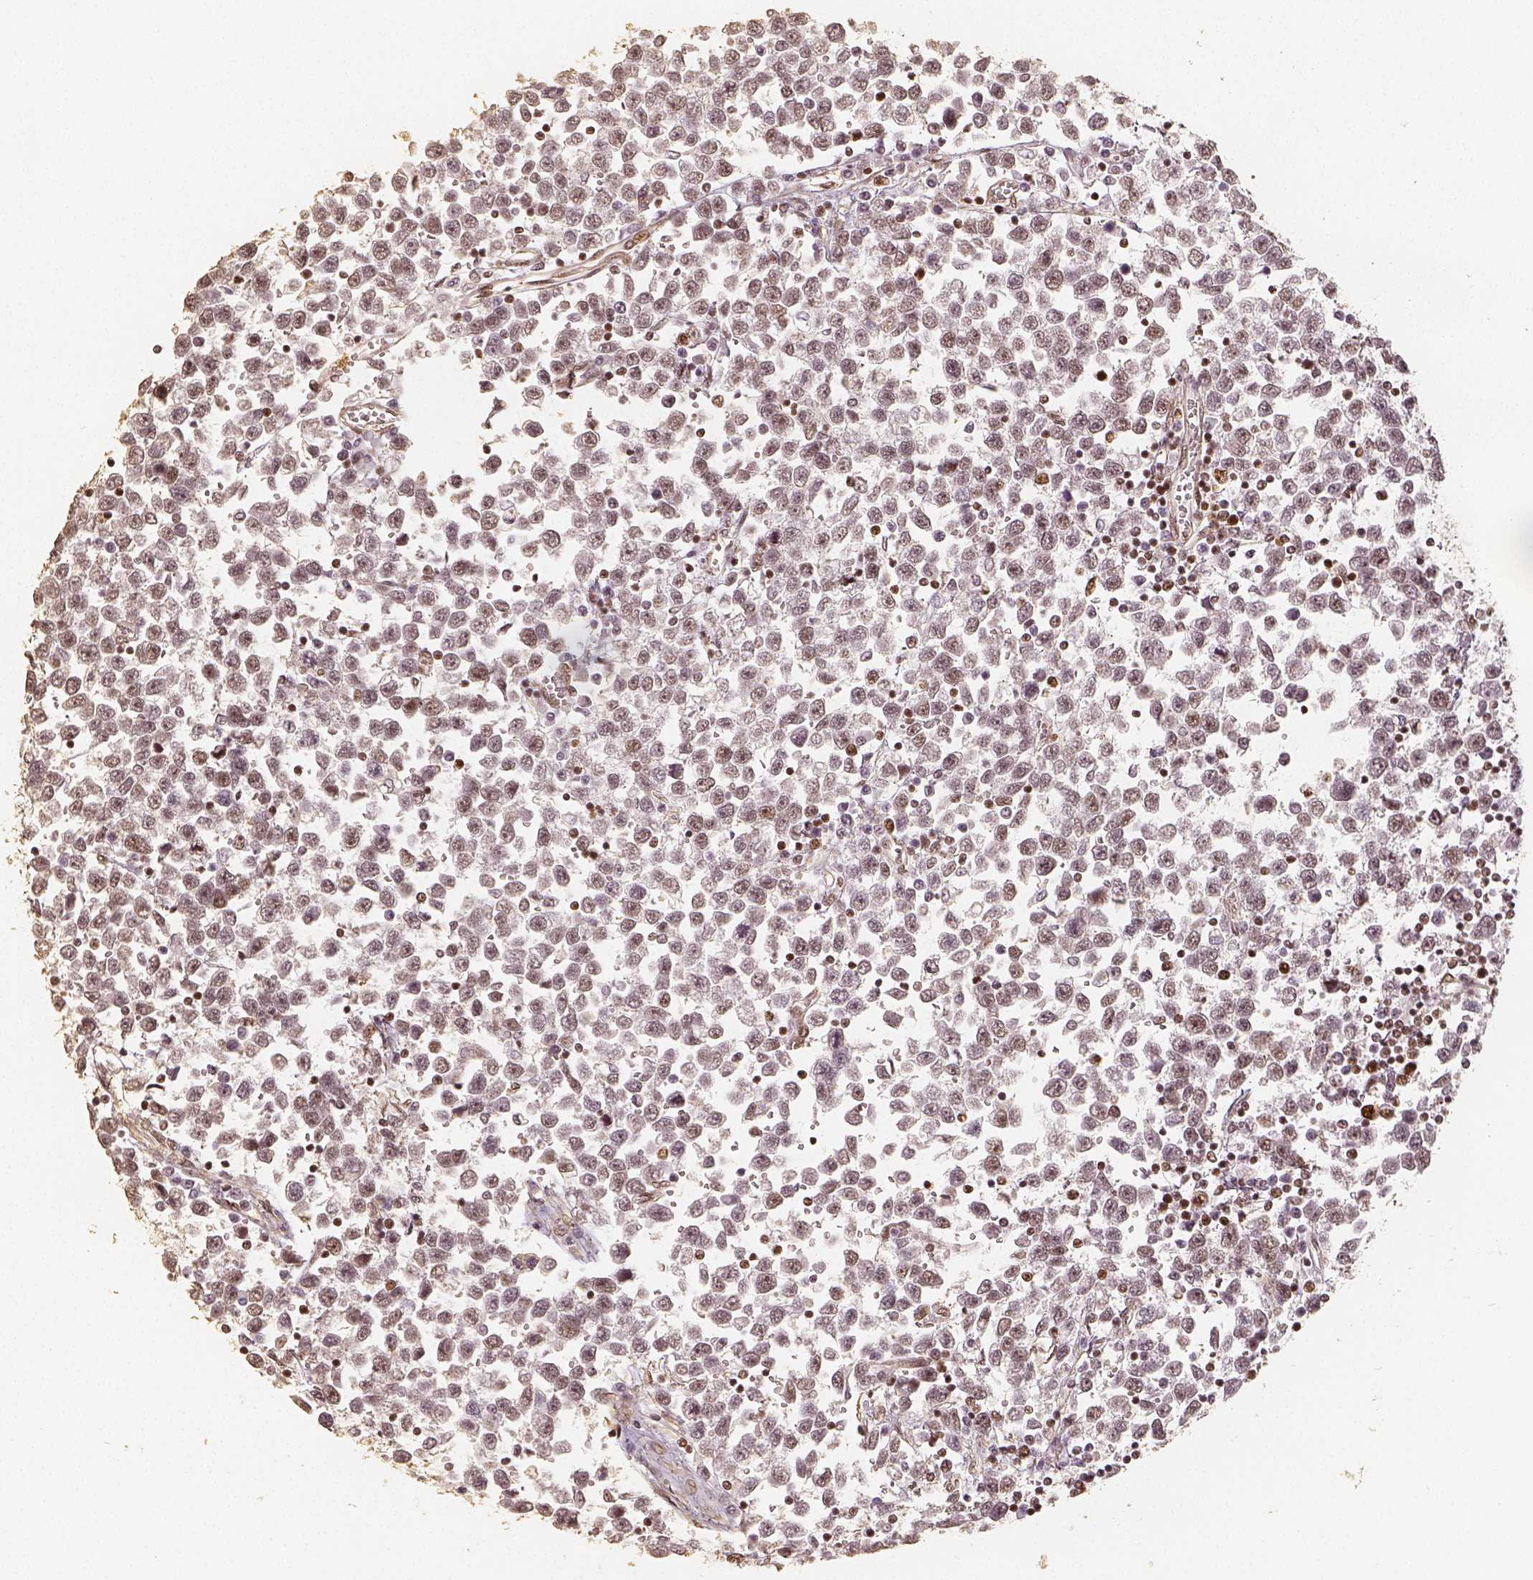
{"staining": {"intensity": "weak", "quantity": ">75%", "location": "nuclear"}, "tissue": "testis cancer", "cell_type": "Tumor cells", "image_type": "cancer", "snomed": [{"axis": "morphology", "description": "Seminoma, NOS"}, {"axis": "topography", "description": "Testis"}], "caption": "An immunohistochemistry (IHC) micrograph of tumor tissue is shown. Protein staining in brown shows weak nuclear positivity in testis cancer within tumor cells.", "gene": "HDAC1", "patient": {"sex": "male", "age": 34}}